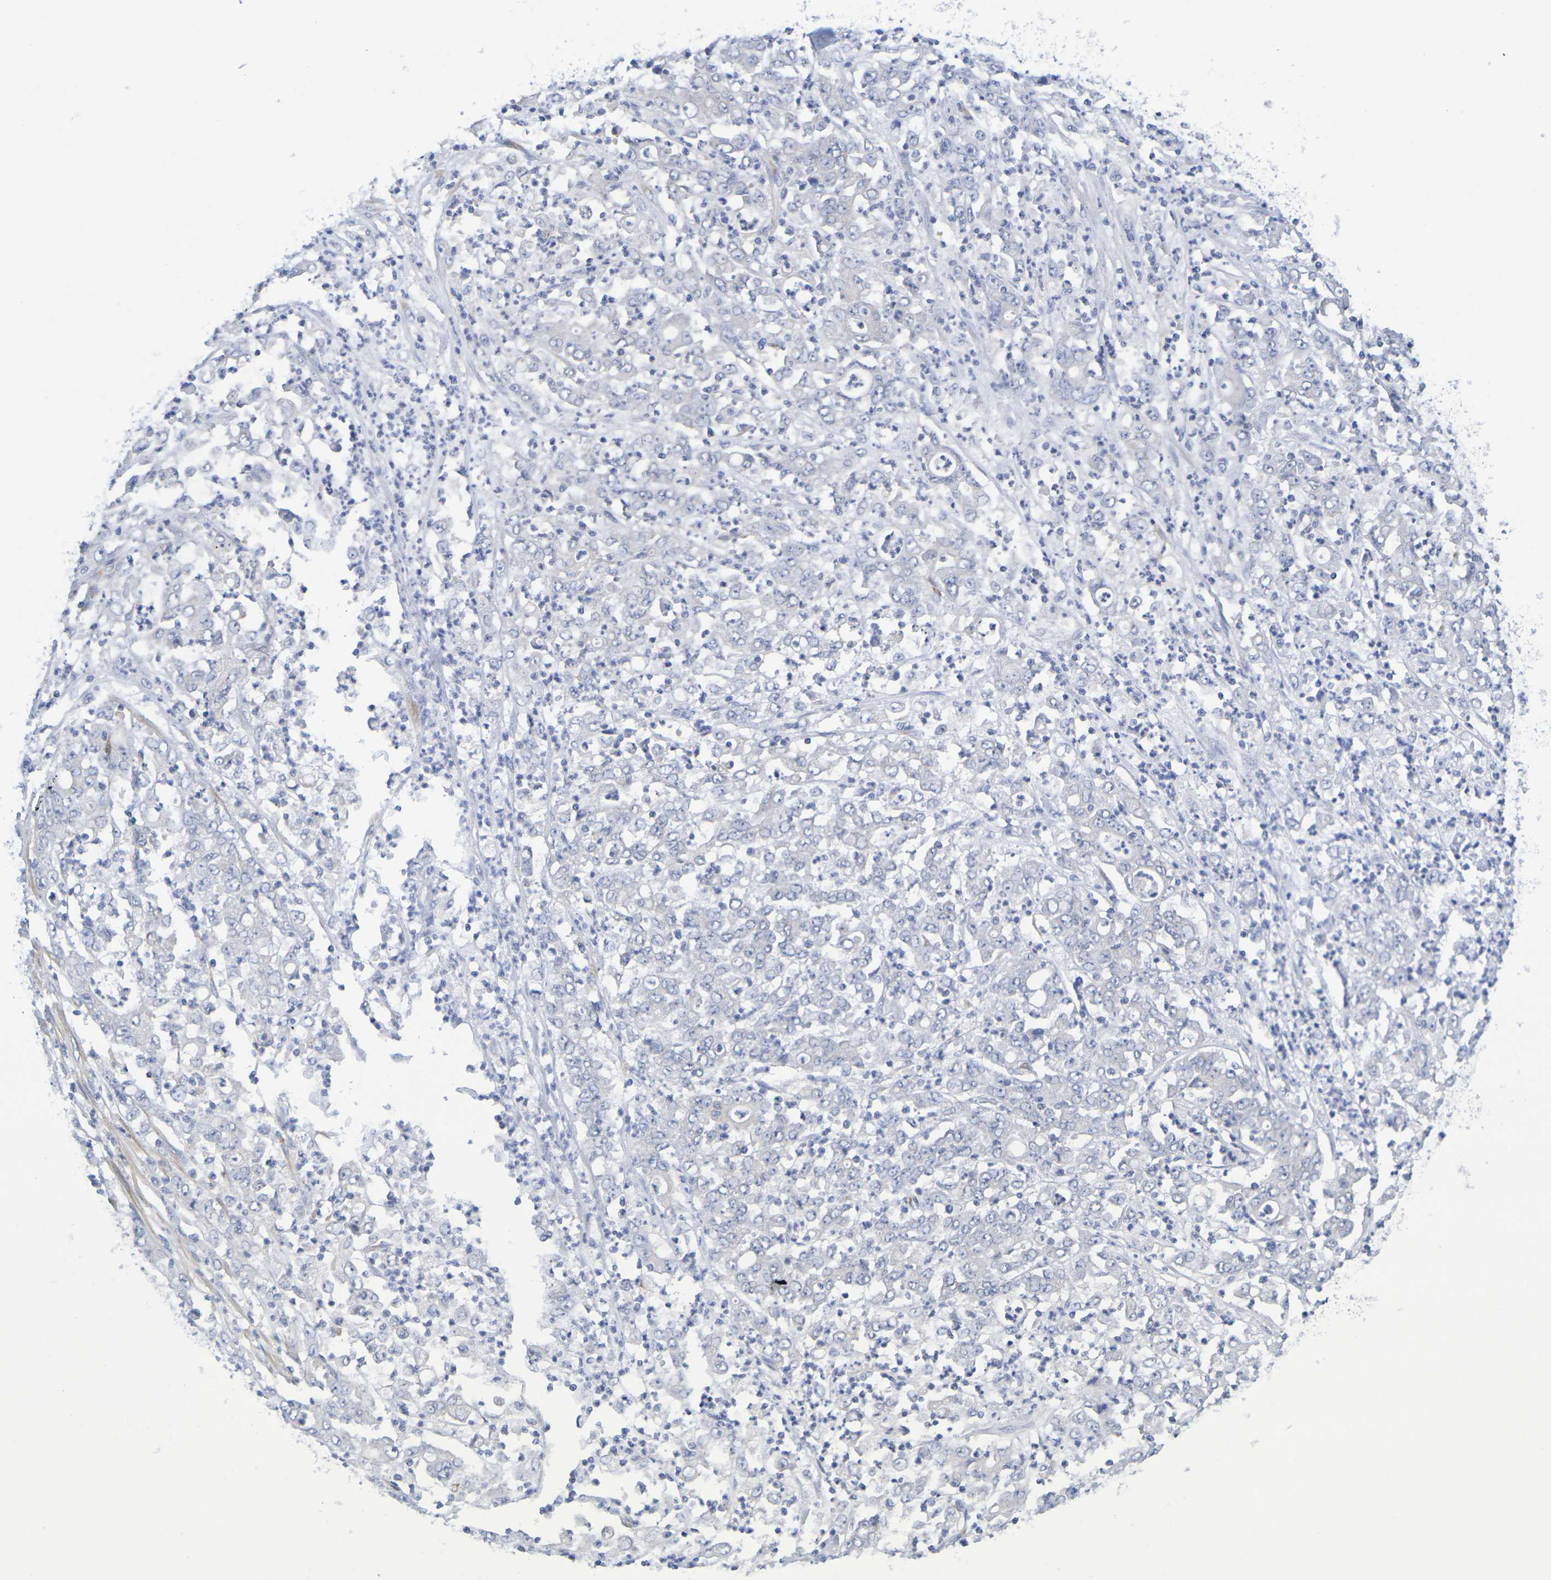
{"staining": {"intensity": "negative", "quantity": "none", "location": "none"}, "tissue": "stomach cancer", "cell_type": "Tumor cells", "image_type": "cancer", "snomed": [{"axis": "morphology", "description": "Adenocarcinoma, NOS"}, {"axis": "topography", "description": "Stomach, lower"}], "caption": "Tumor cells are negative for brown protein staining in stomach cancer.", "gene": "TMCC3", "patient": {"sex": "female", "age": 71}}